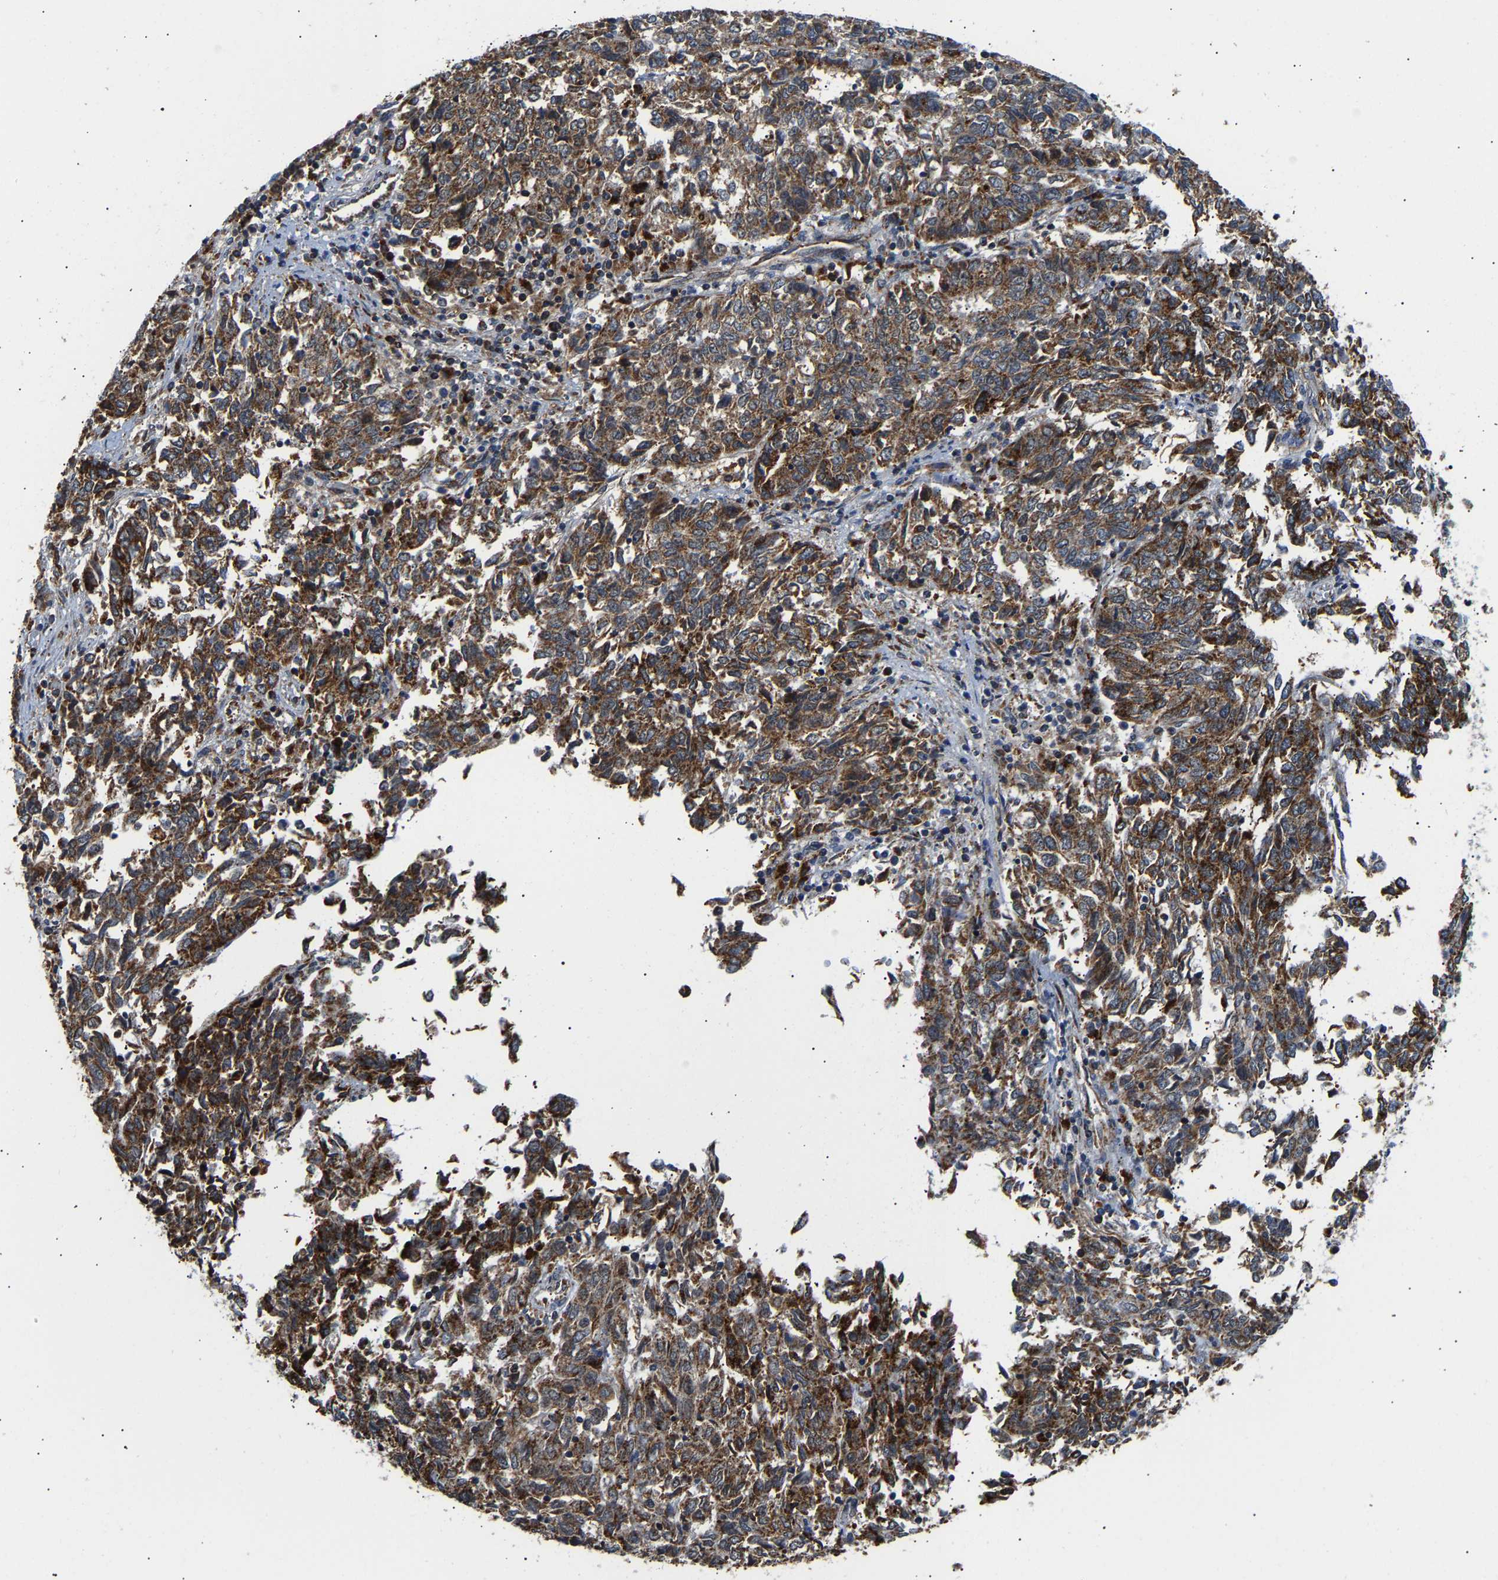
{"staining": {"intensity": "moderate", "quantity": ">75%", "location": "cytoplasmic/membranous"}, "tissue": "endometrial cancer", "cell_type": "Tumor cells", "image_type": "cancer", "snomed": [{"axis": "morphology", "description": "Adenocarcinoma, NOS"}, {"axis": "topography", "description": "Endometrium"}], "caption": "Immunohistochemical staining of endometrial cancer exhibits moderate cytoplasmic/membranous protein expression in about >75% of tumor cells. The protein is shown in brown color, while the nuclei are stained blue.", "gene": "GIMAP7", "patient": {"sex": "female", "age": 80}}